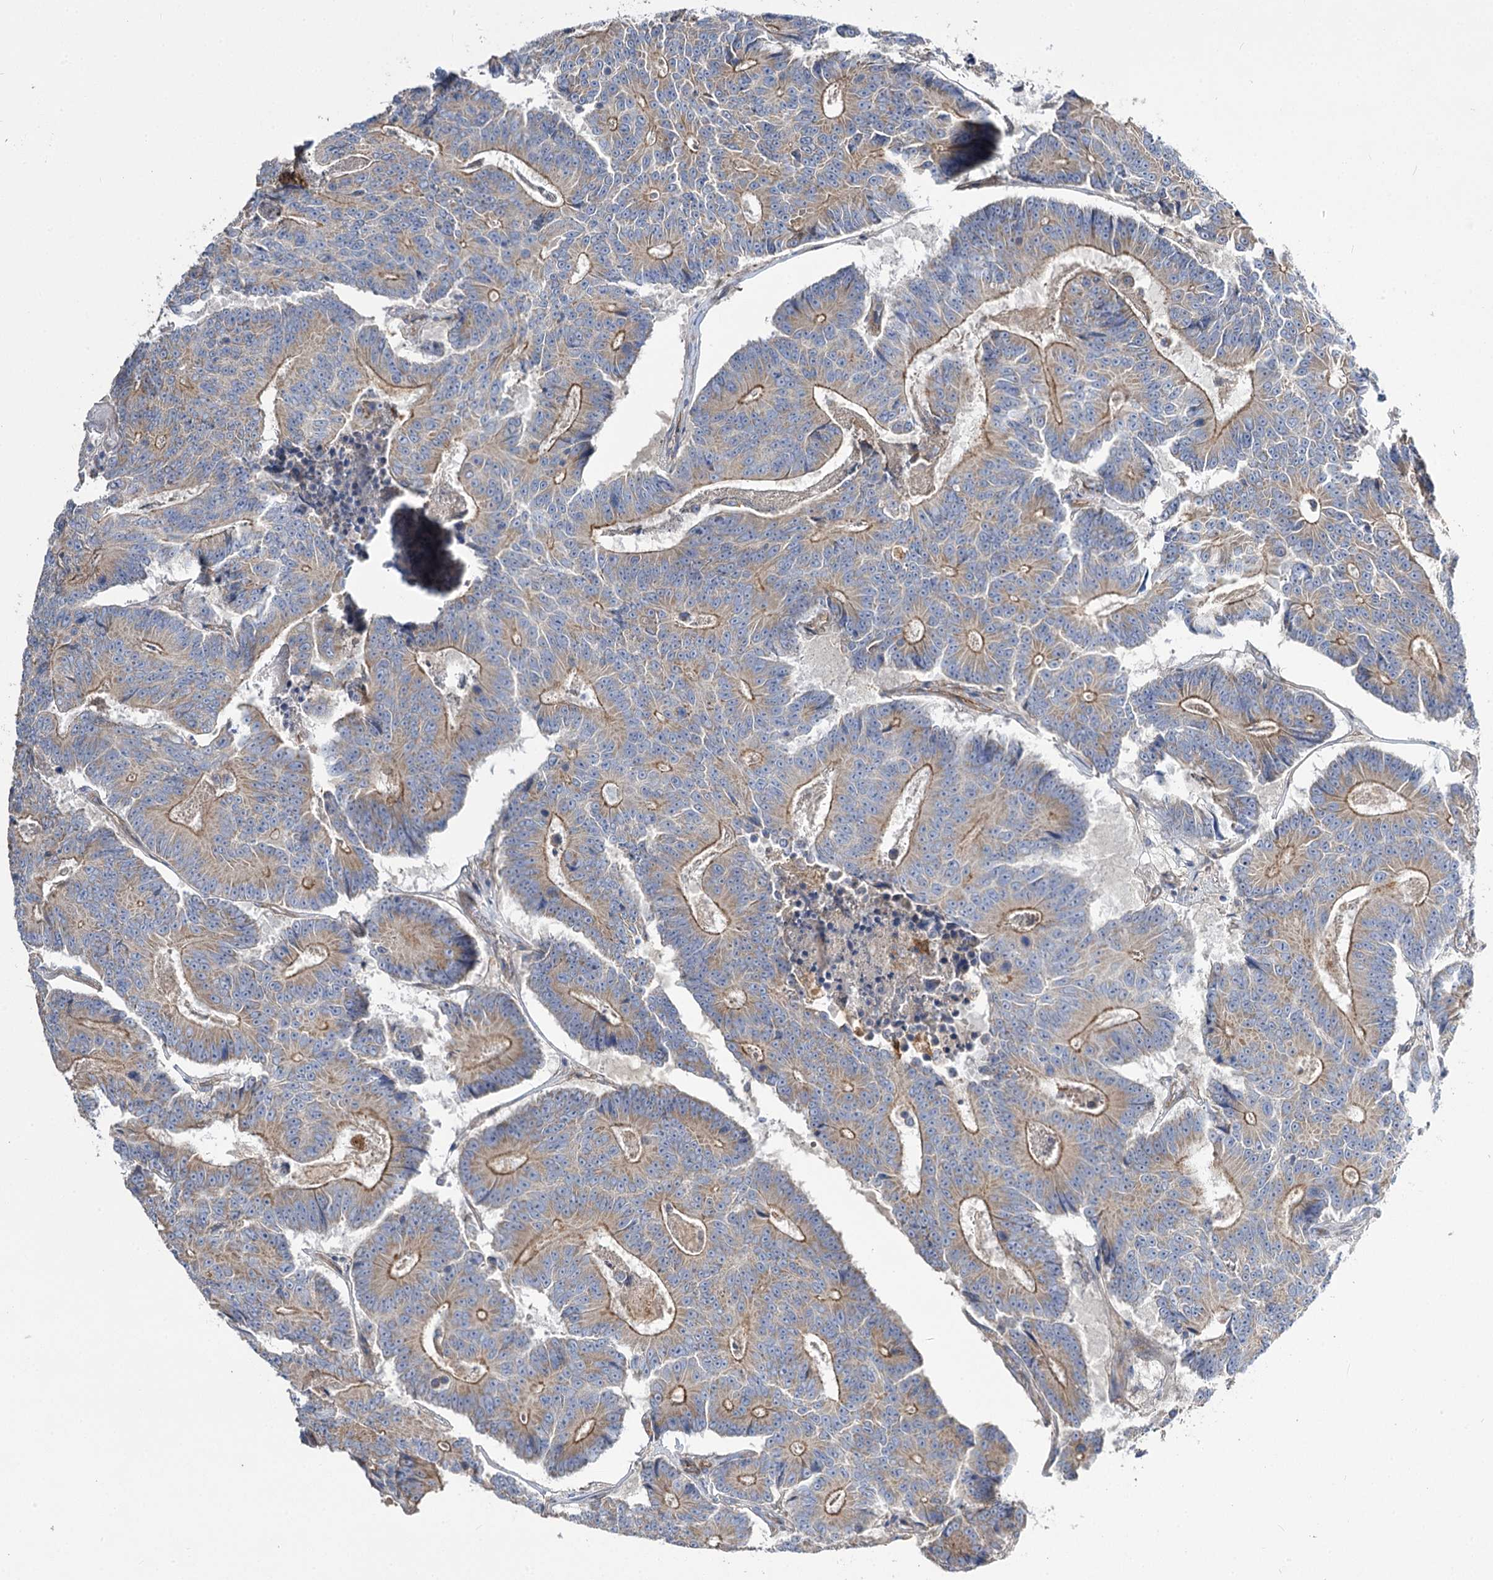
{"staining": {"intensity": "moderate", "quantity": ">75%", "location": "cytoplasmic/membranous"}, "tissue": "colorectal cancer", "cell_type": "Tumor cells", "image_type": "cancer", "snomed": [{"axis": "morphology", "description": "Adenocarcinoma, NOS"}, {"axis": "topography", "description": "Colon"}], "caption": "Protein expression analysis of colorectal adenocarcinoma shows moderate cytoplasmic/membranous expression in approximately >75% of tumor cells.", "gene": "RMDN2", "patient": {"sex": "male", "age": 83}}